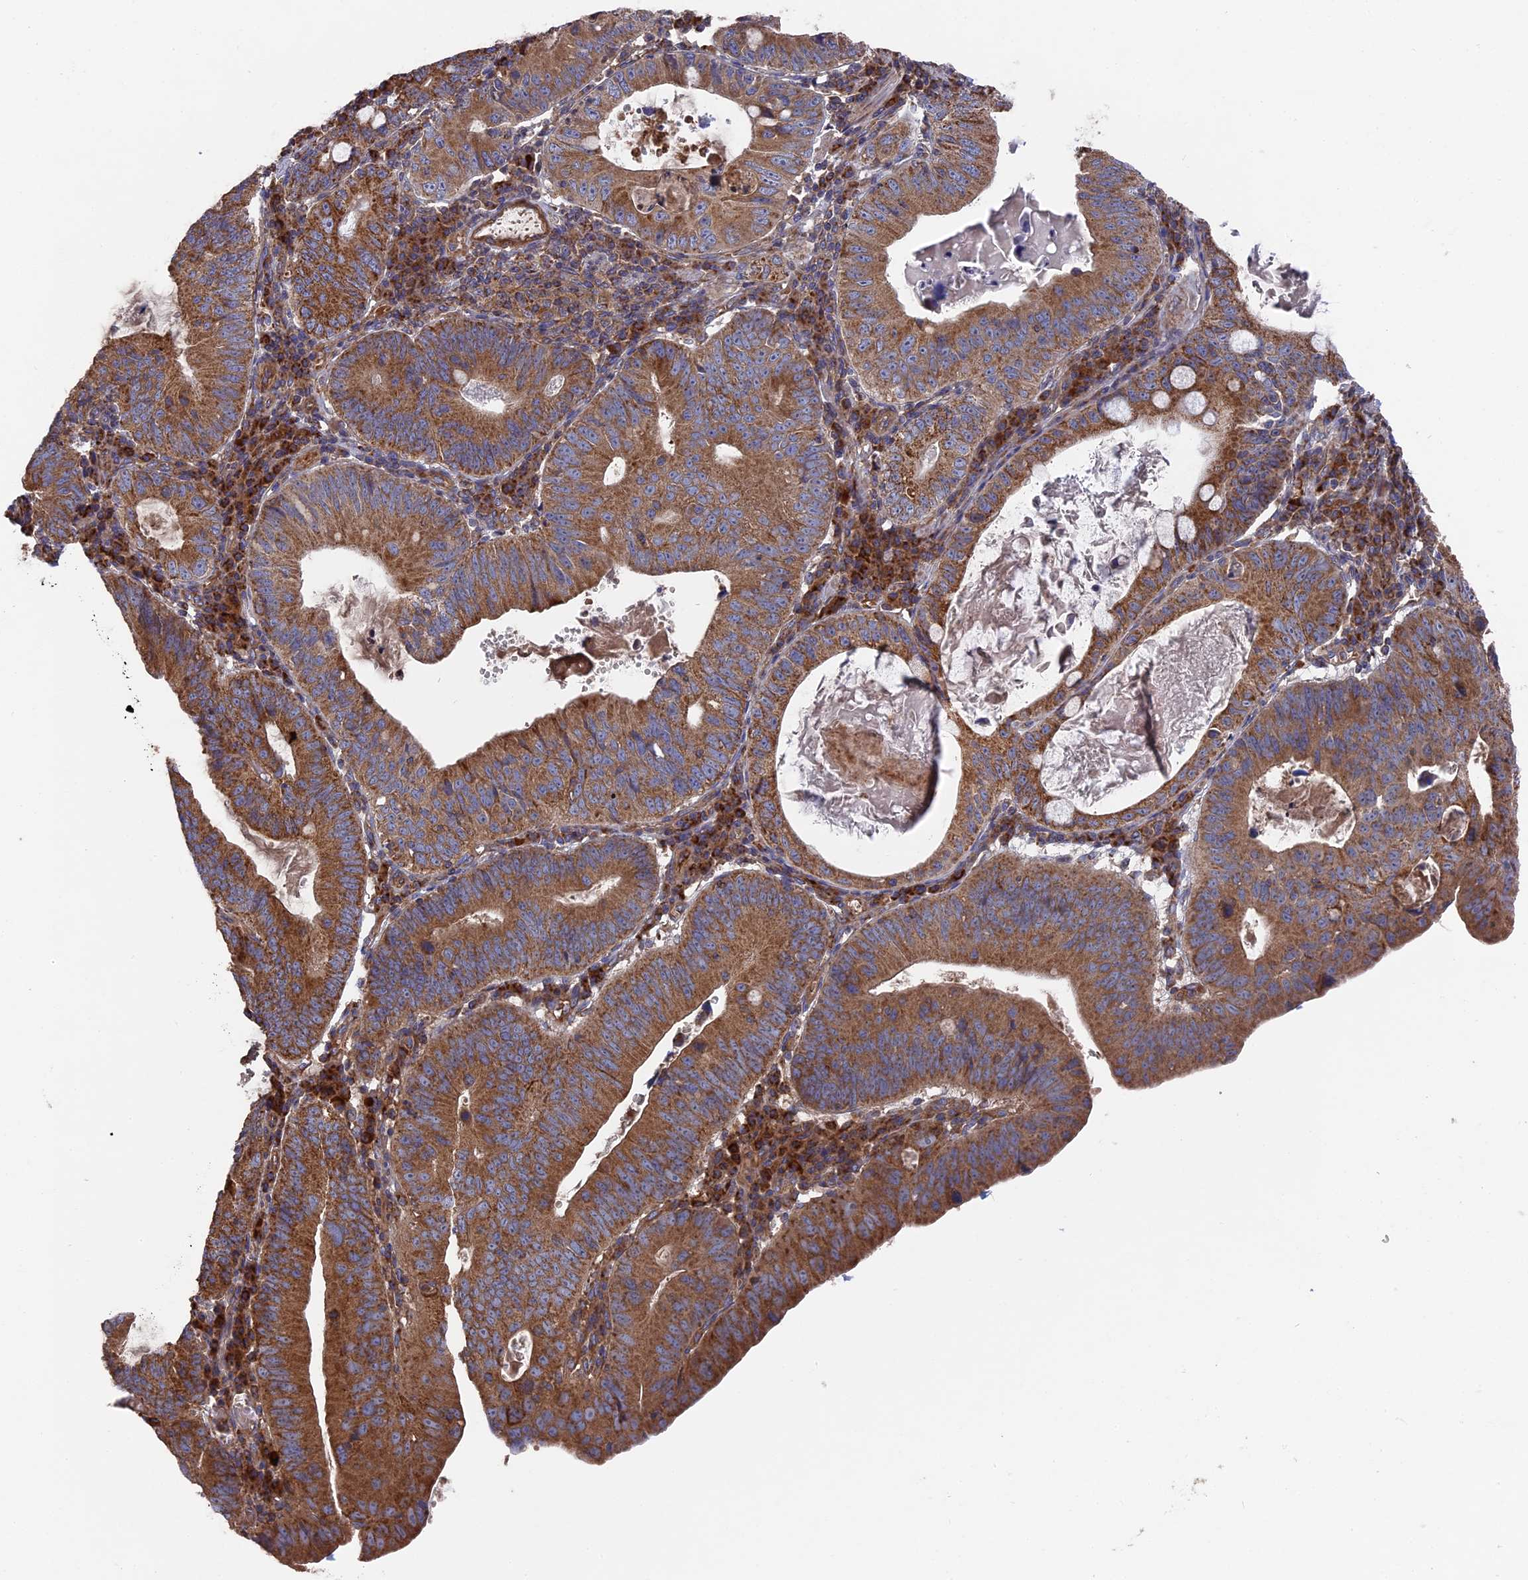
{"staining": {"intensity": "strong", "quantity": ">75%", "location": "cytoplasmic/membranous"}, "tissue": "stomach cancer", "cell_type": "Tumor cells", "image_type": "cancer", "snomed": [{"axis": "morphology", "description": "Adenocarcinoma, NOS"}, {"axis": "topography", "description": "Stomach"}], "caption": "Immunohistochemical staining of stomach adenocarcinoma reveals high levels of strong cytoplasmic/membranous protein expression in approximately >75% of tumor cells.", "gene": "TELO2", "patient": {"sex": "male", "age": 59}}